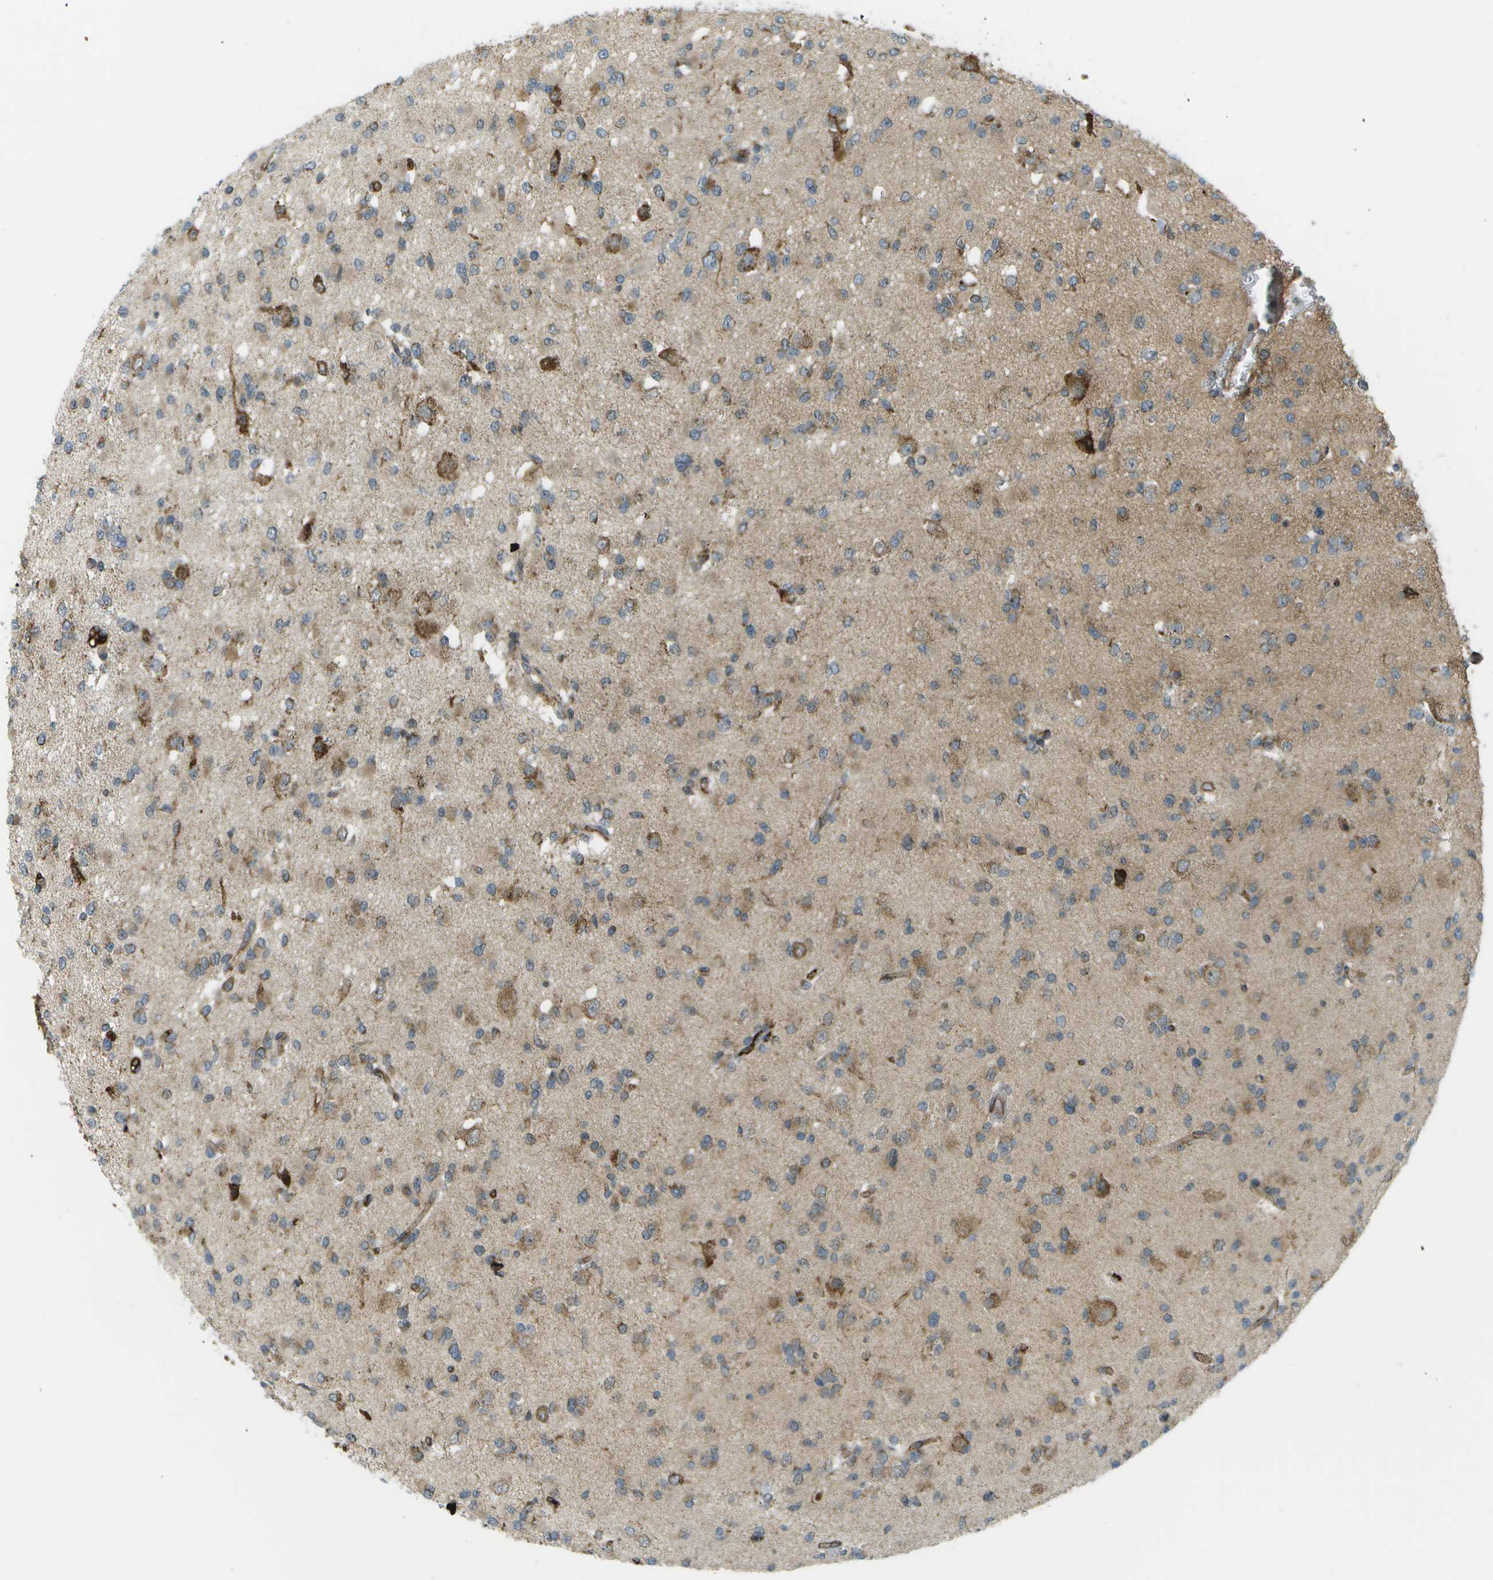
{"staining": {"intensity": "weak", "quantity": ">75%", "location": "cytoplasmic/membranous"}, "tissue": "glioma", "cell_type": "Tumor cells", "image_type": "cancer", "snomed": [{"axis": "morphology", "description": "Glioma, malignant, Low grade"}, {"axis": "topography", "description": "Brain"}], "caption": "Protein expression analysis of human malignant glioma (low-grade) reveals weak cytoplasmic/membranous positivity in approximately >75% of tumor cells.", "gene": "USP30", "patient": {"sex": "female", "age": 22}}